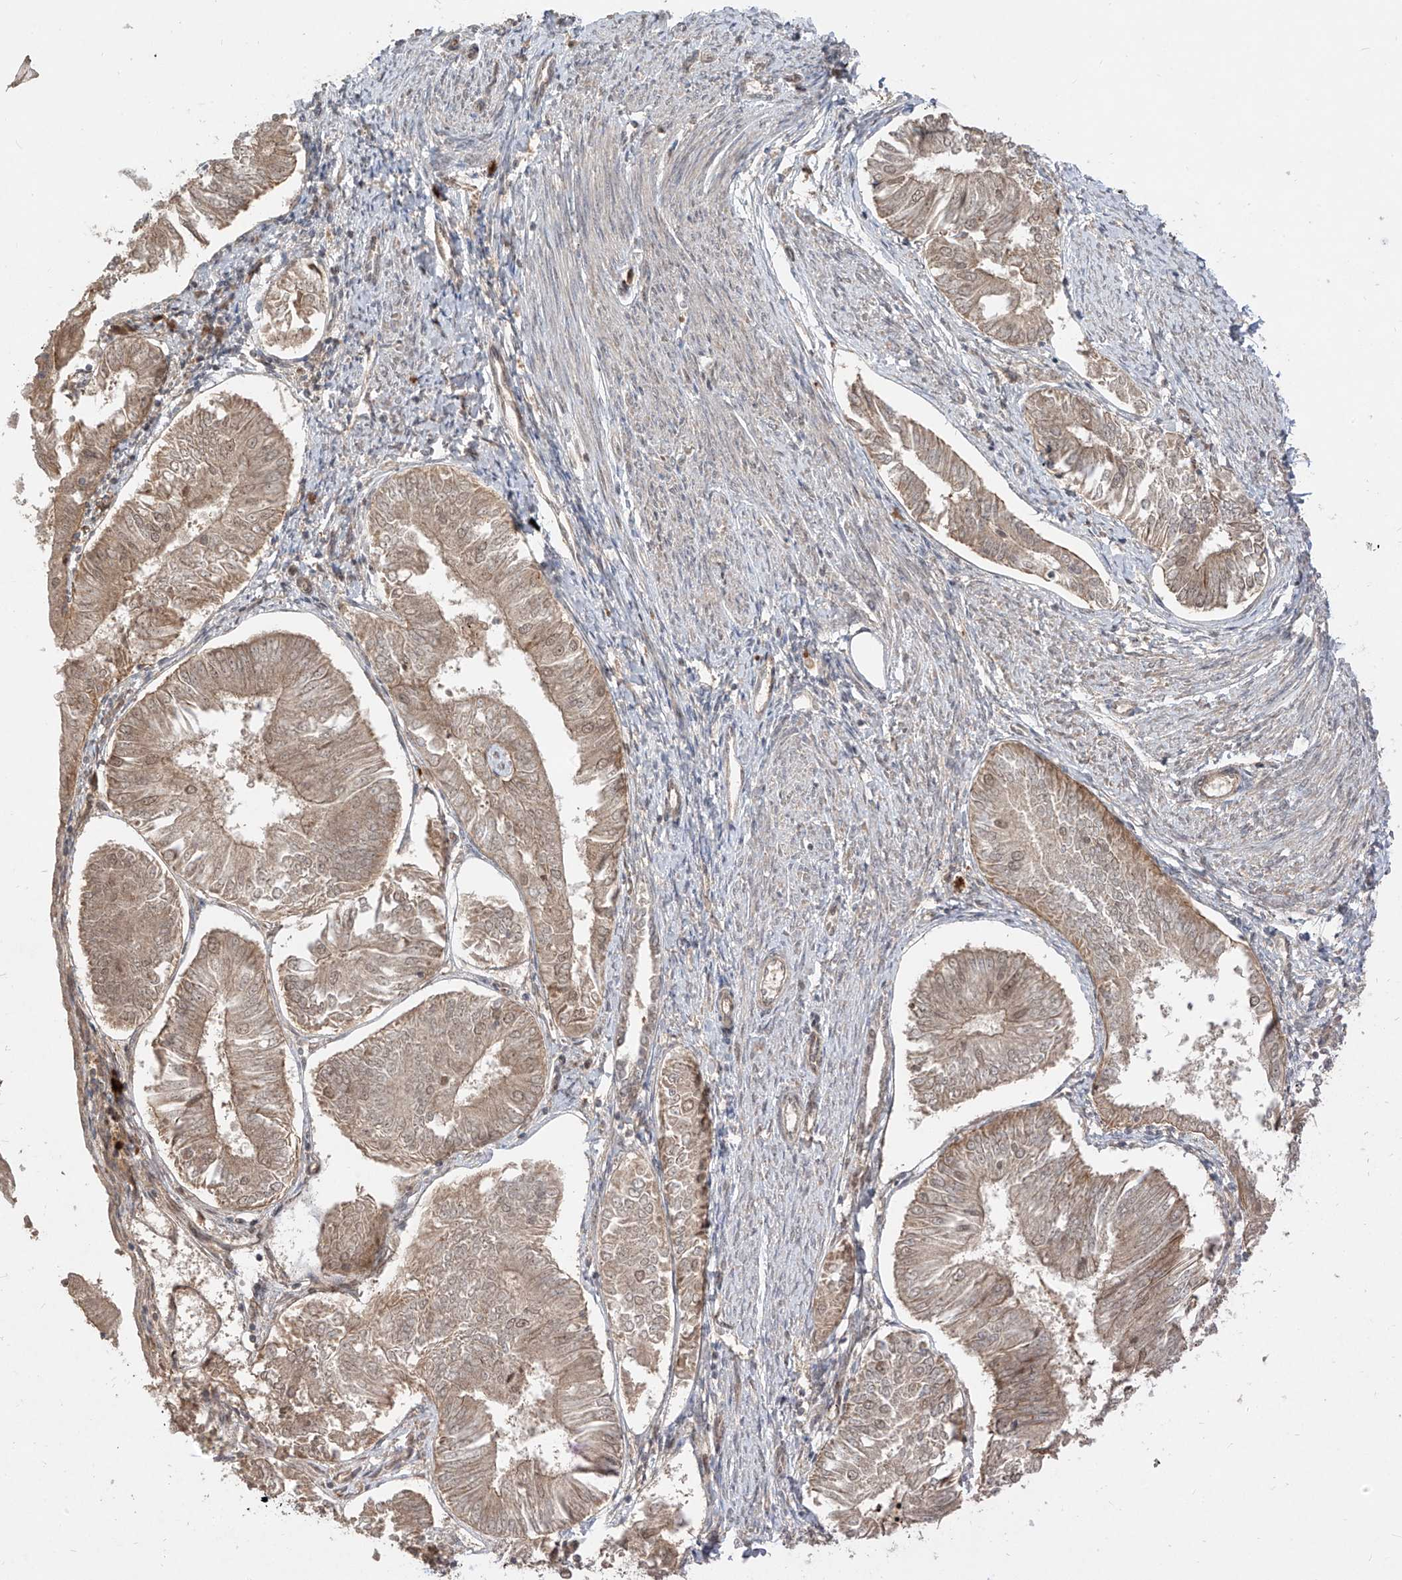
{"staining": {"intensity": "moderate", "quantity": ">75%", "location": "cytoplasmic/membranous,nuclear"}, "tissue": "endometrial cancer", "cell_type": "Tumor cells", "image_type": "cancer", "snomed": [{"axis": "morphology", "description": "Adenocarcinoma, NOS"}, {"axis": "topography", "description": "Endometrium"}], "caption": "Endometrial cancer (adenocarcinoma) tissue reveals moderate cytoplasmic/membranous and nuclear positivity in approximately >75% of tumor cells, visualized by immunohistochemistry. (brown staining indicates protein expression, while blue staining denotes nuclei).", "gene": "LCOR", "patient": {"sex": "female", "age": 58}}